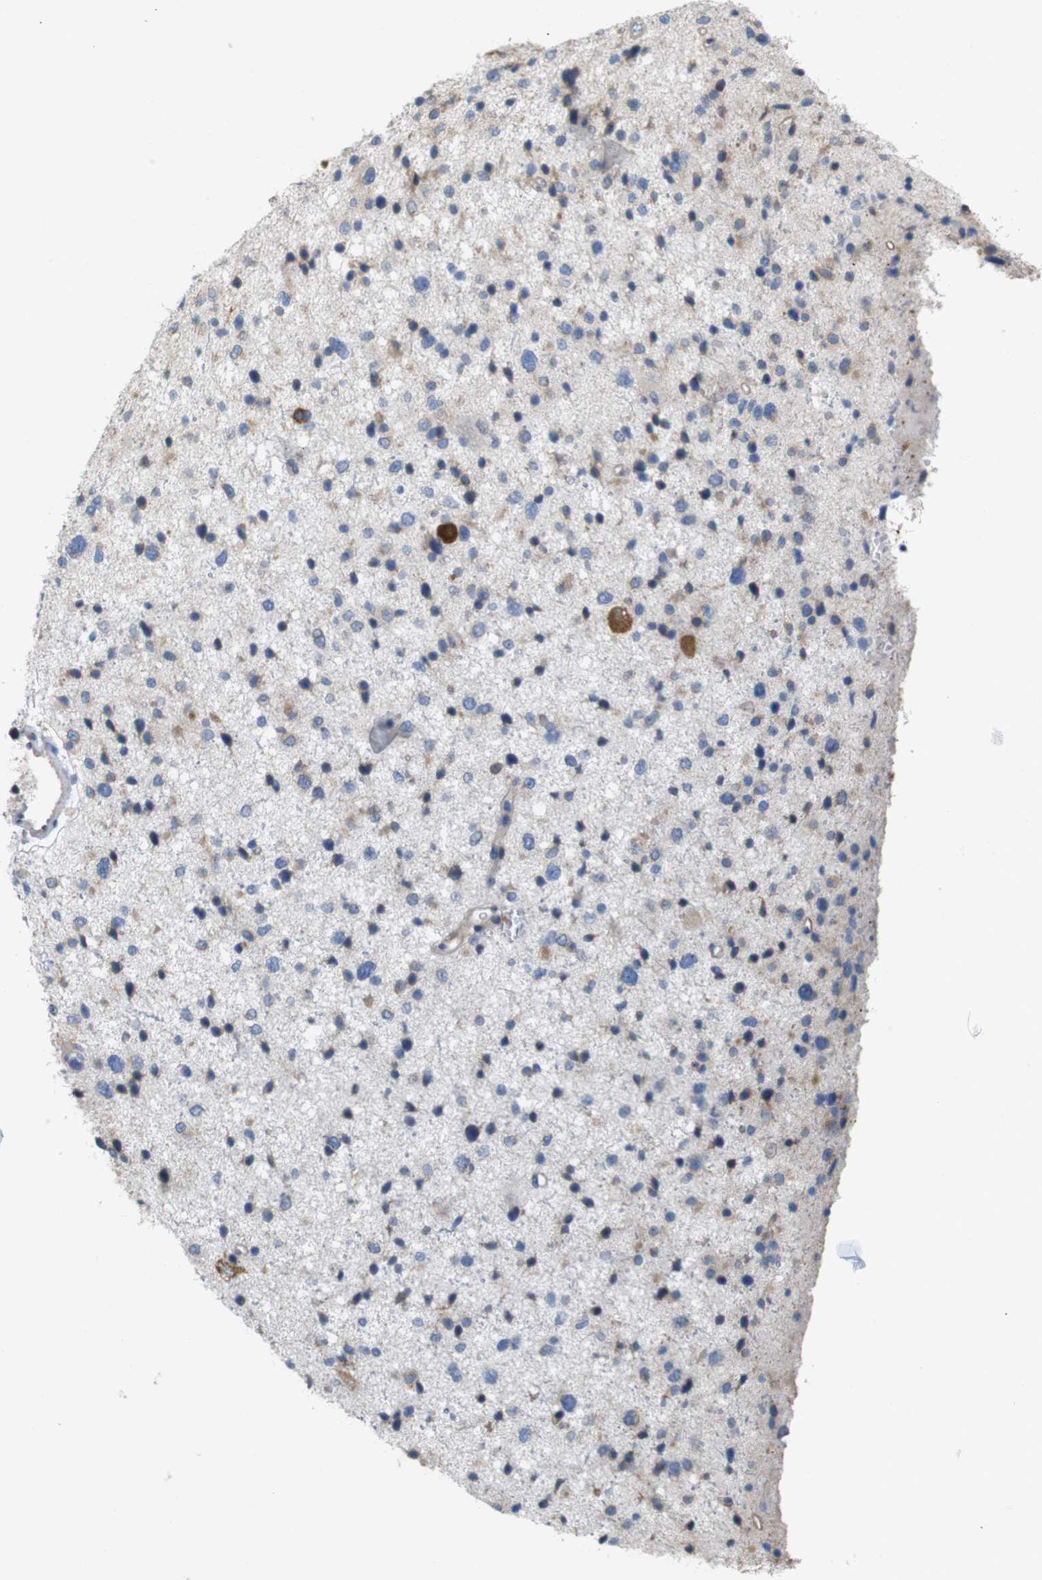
{"staining": {"intensity": "weak", "quantity": "<25%", "location": "cytoplasmic/membranous"}, "tissue": "glioma", "cell_type": "Tumor cells", "image_type": "cancer", "snomed": [{"axis": "morphology", "description": "Glioma, malignant, Low grade"}, {"axis": "topography", "description": "Brain"}], "caption": "DAB (3,3'-diaminobenzidine) immunohistochemical staining of human low-grade glioma (malignant) displays no significant expression in tumor cells.", "gene": "MYEOV", "patient": {"sex": "female", "age": 37}}